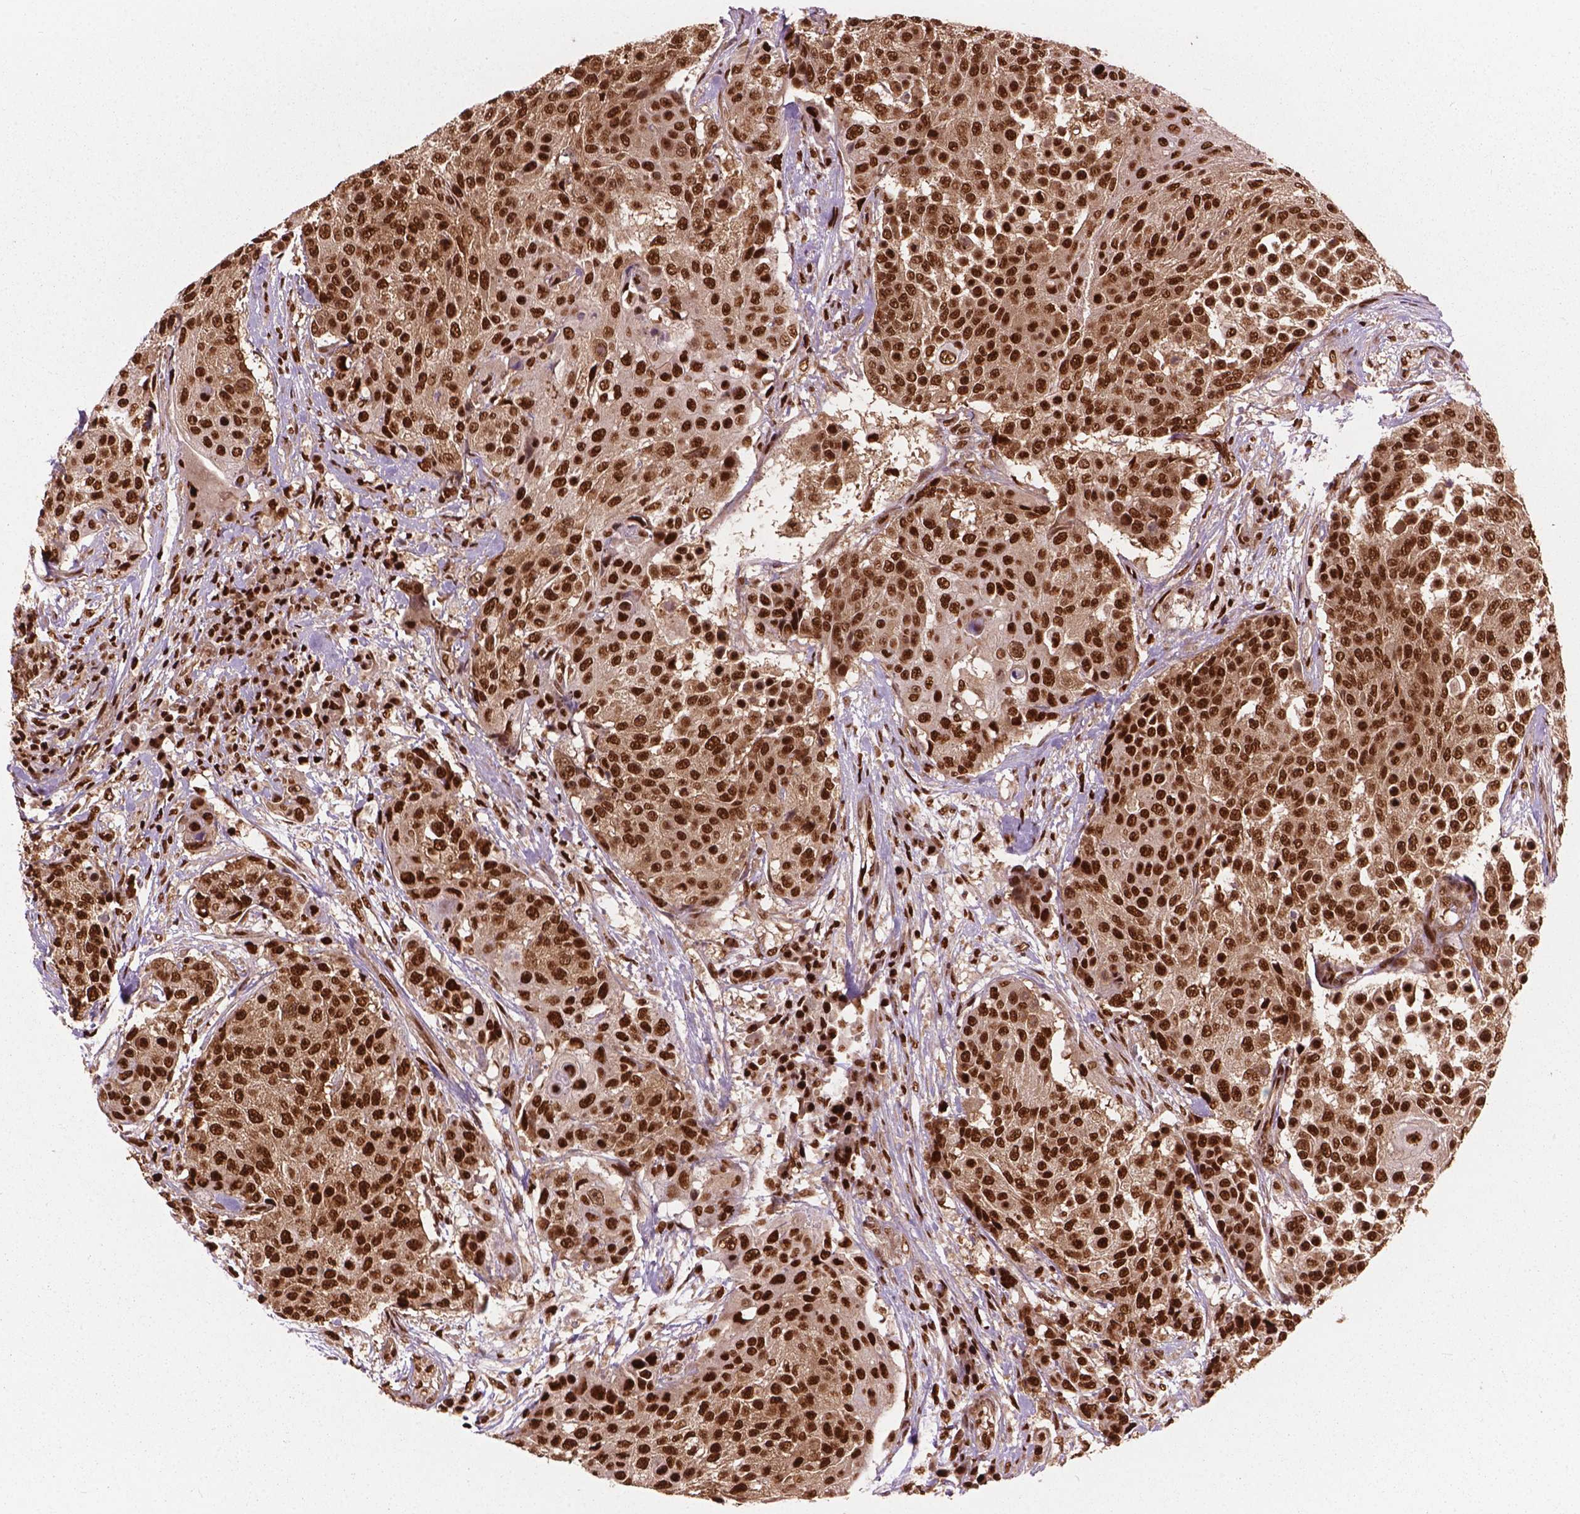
{"staining": {"intensity": "strong", "quantity": ">75%", "location": "nuclear"}, "tissue": "urothelial cancer", "cell_type": "Tumor cells", "image_type": "cancer", "snomed": [{"axis": "morphology", "description": "Urothelial carcinoma, High grade"}, {"axis": "topography", "description": "Urinary bladder"}], "caption": "Immunohistochemical staining of urothelial cancer shows strong nuclear protein positivity in about >75% of tumor cells. Immunohistochemistry stains the protein of interest in brown and the nuclei are stained blue.", "gene": "ANP32B", "patient": {"sex": "female", "age": 63}}